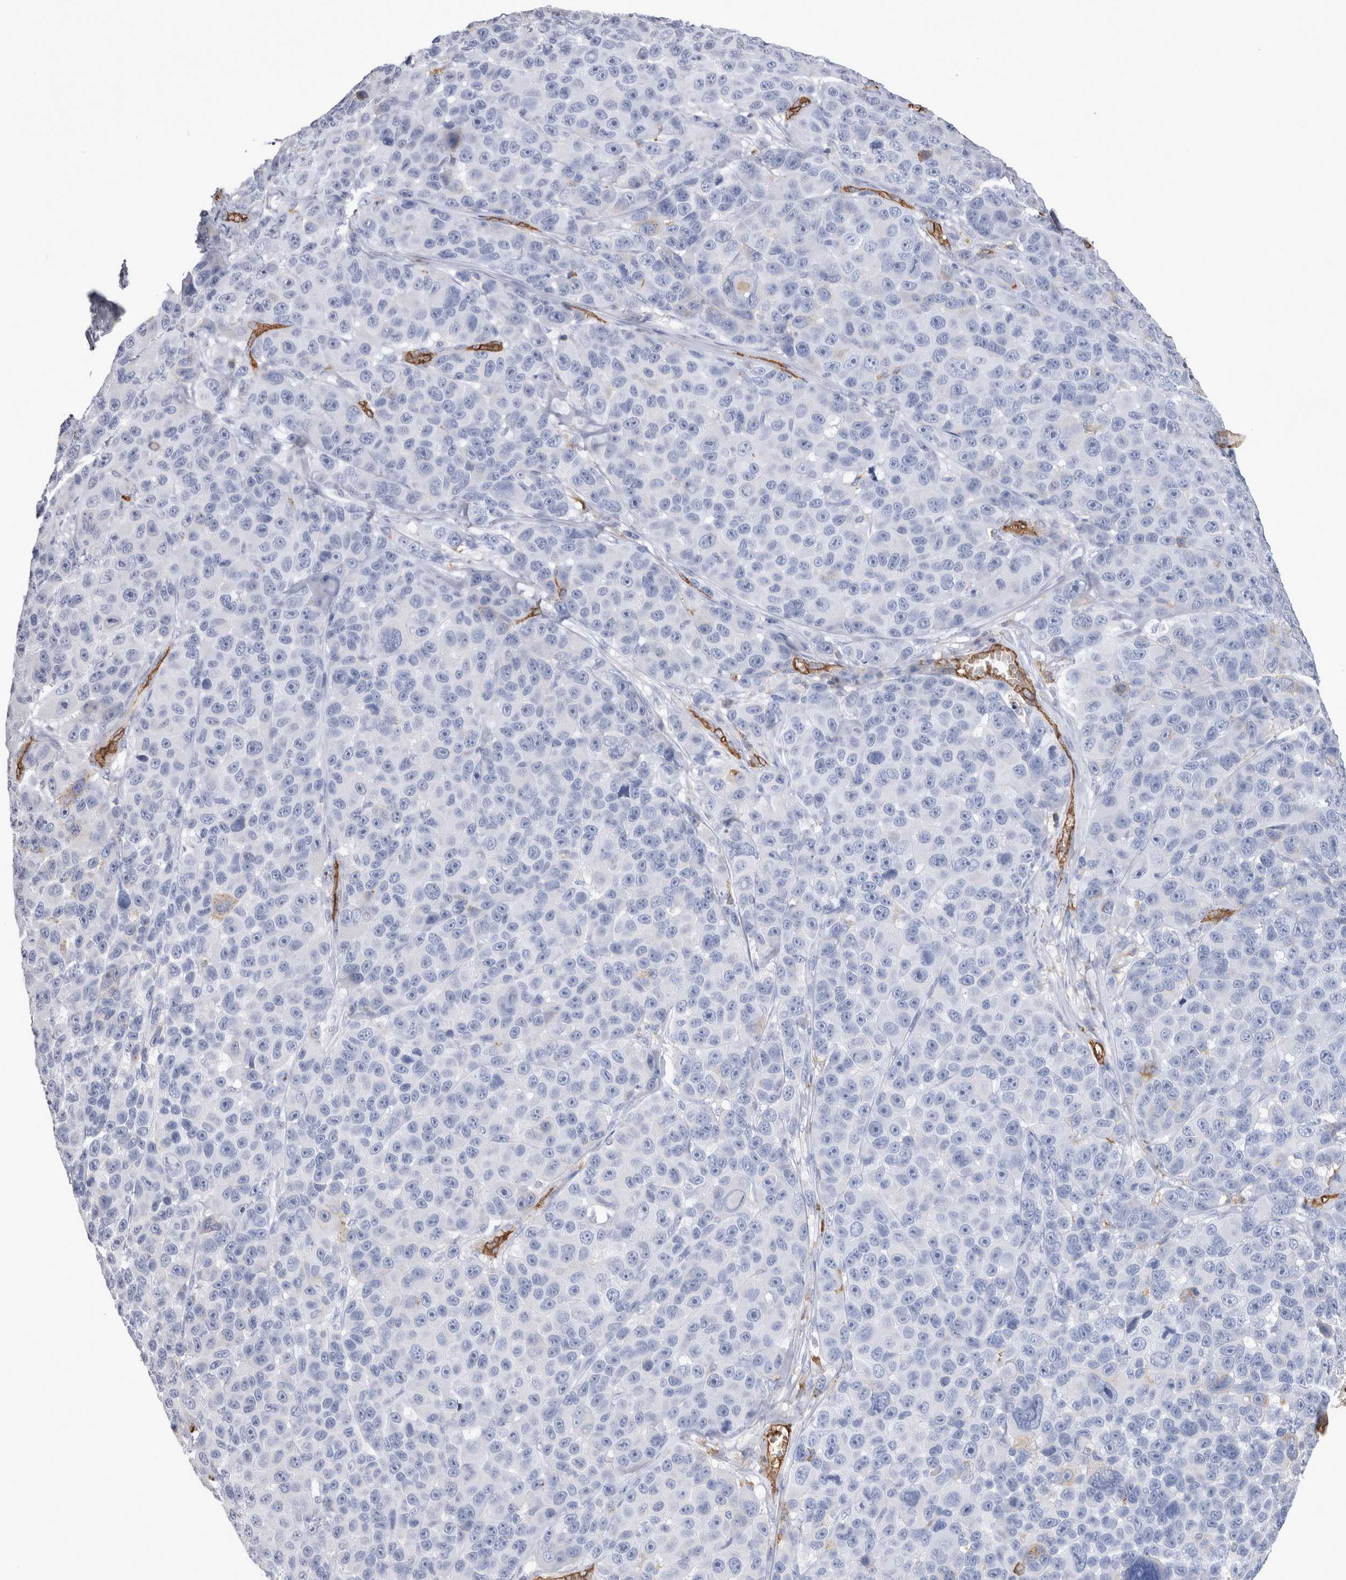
{"staining": {"intensity": "negative", "quantity": "none", "location": "none"}, "tissue": "melanoma", "cell_type": "Tumor cells", "image_type": "cancer", "snomed": [{"axis": "morphology", "description": "Malignant melanoma, NOS"}, {"axis": "topography", "description": "Skin"}], "caption": "The IHC micrograph has no significant positivity in tumor cells of melanoma tissue.", "gene": "IL17RC", "patient": {"sex": "male", "age": 53}}